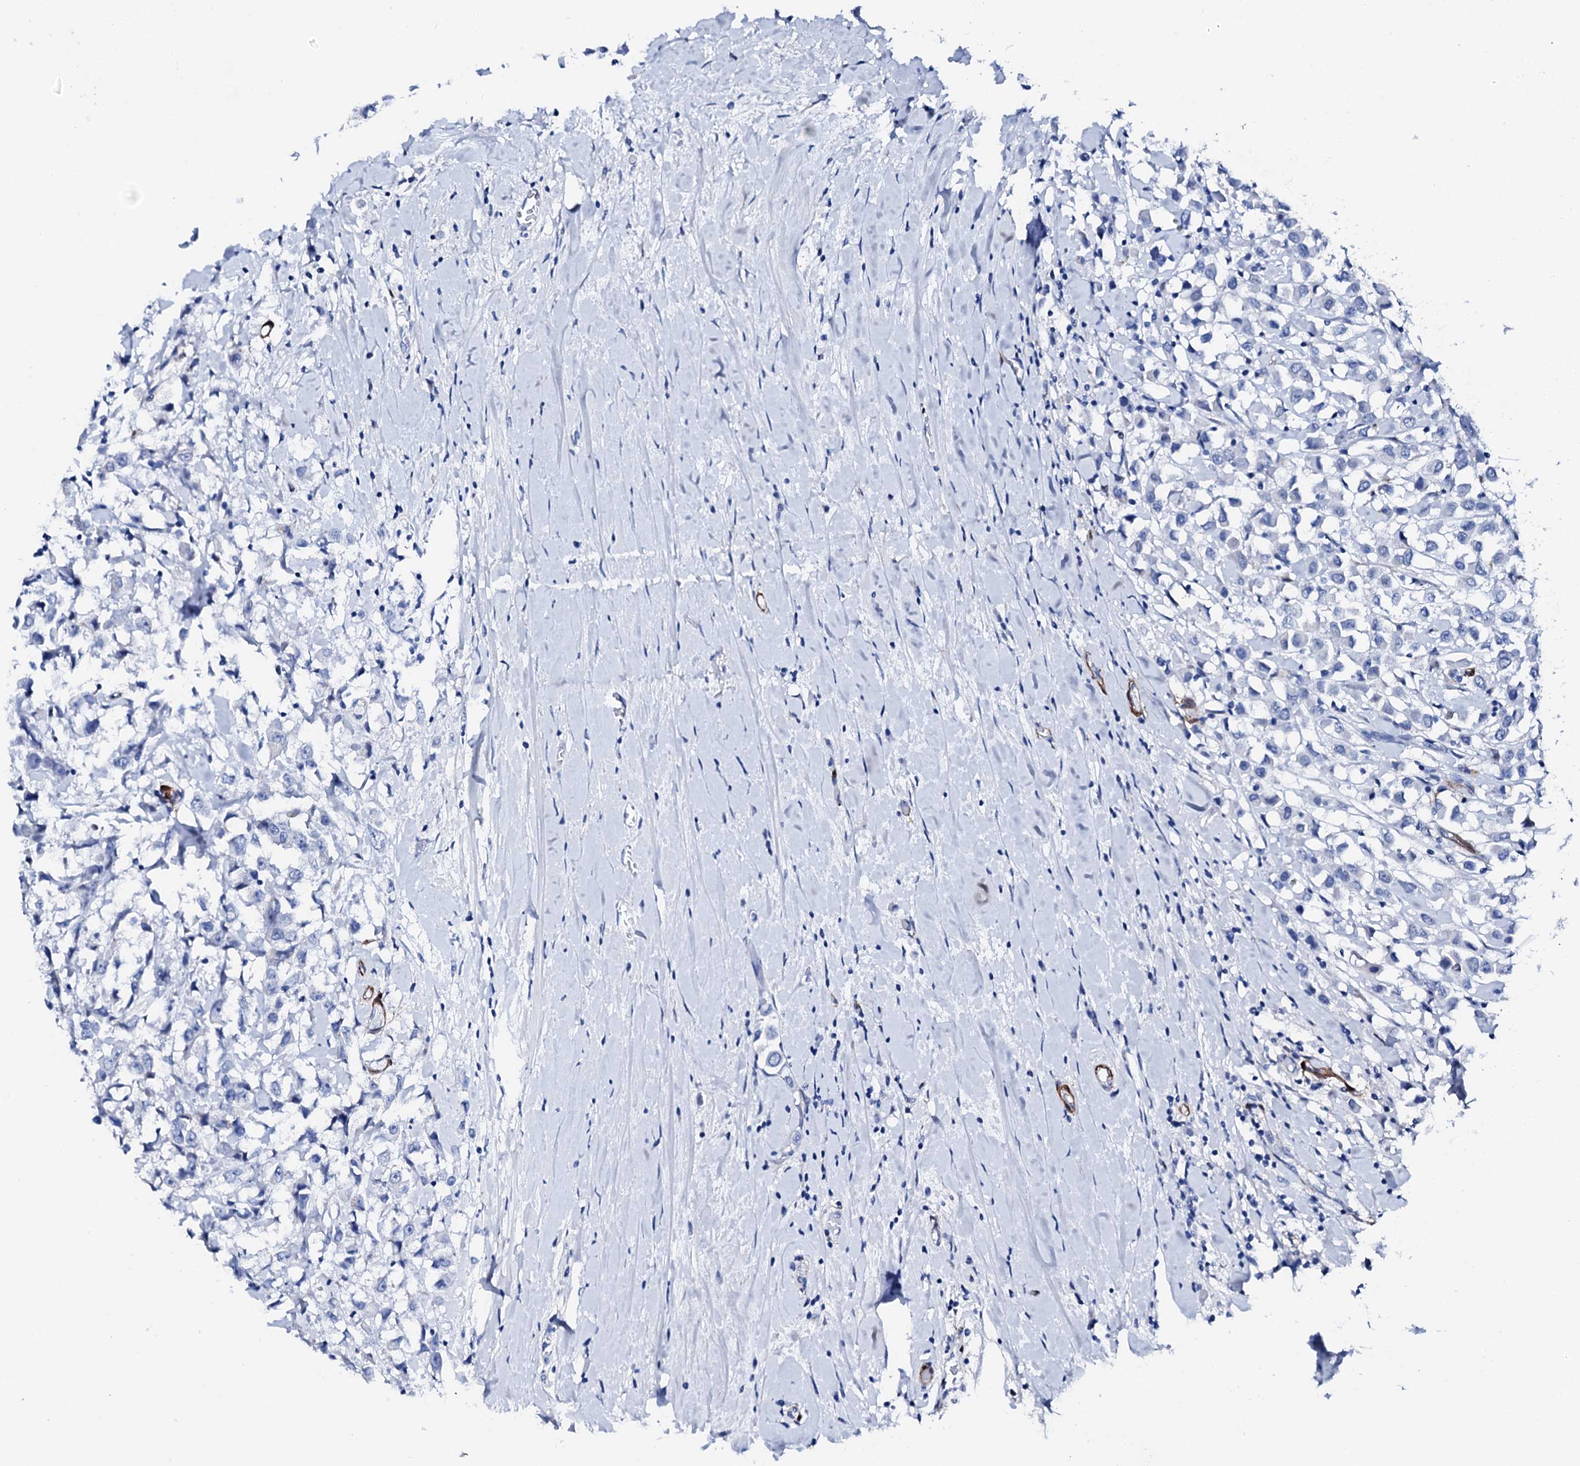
{"staining": {"intensity": "negative", "quantity": "none", "location": "none"}, "tissue": "breast cancer", "cell_type": "Tumor cells", "image_type": "cancer", "snomed": [{"axis": "morphology", "description": "Duct carcinoma"}, {"axis": "topography", "description": "Breast"}], "caption": "IHC histopathology image of neoplastic tissue: breast cancer (intraductal carcinoma) stained with DAB (3,3'-diaminobenzidine) exhibits no significant protein staining in tumor cells. (DAB immunohistochemistry visualized using brightfield microscopy, high magnification).", "gene": "NRIP2", "patient": {"sex": "female", "age": 61}}